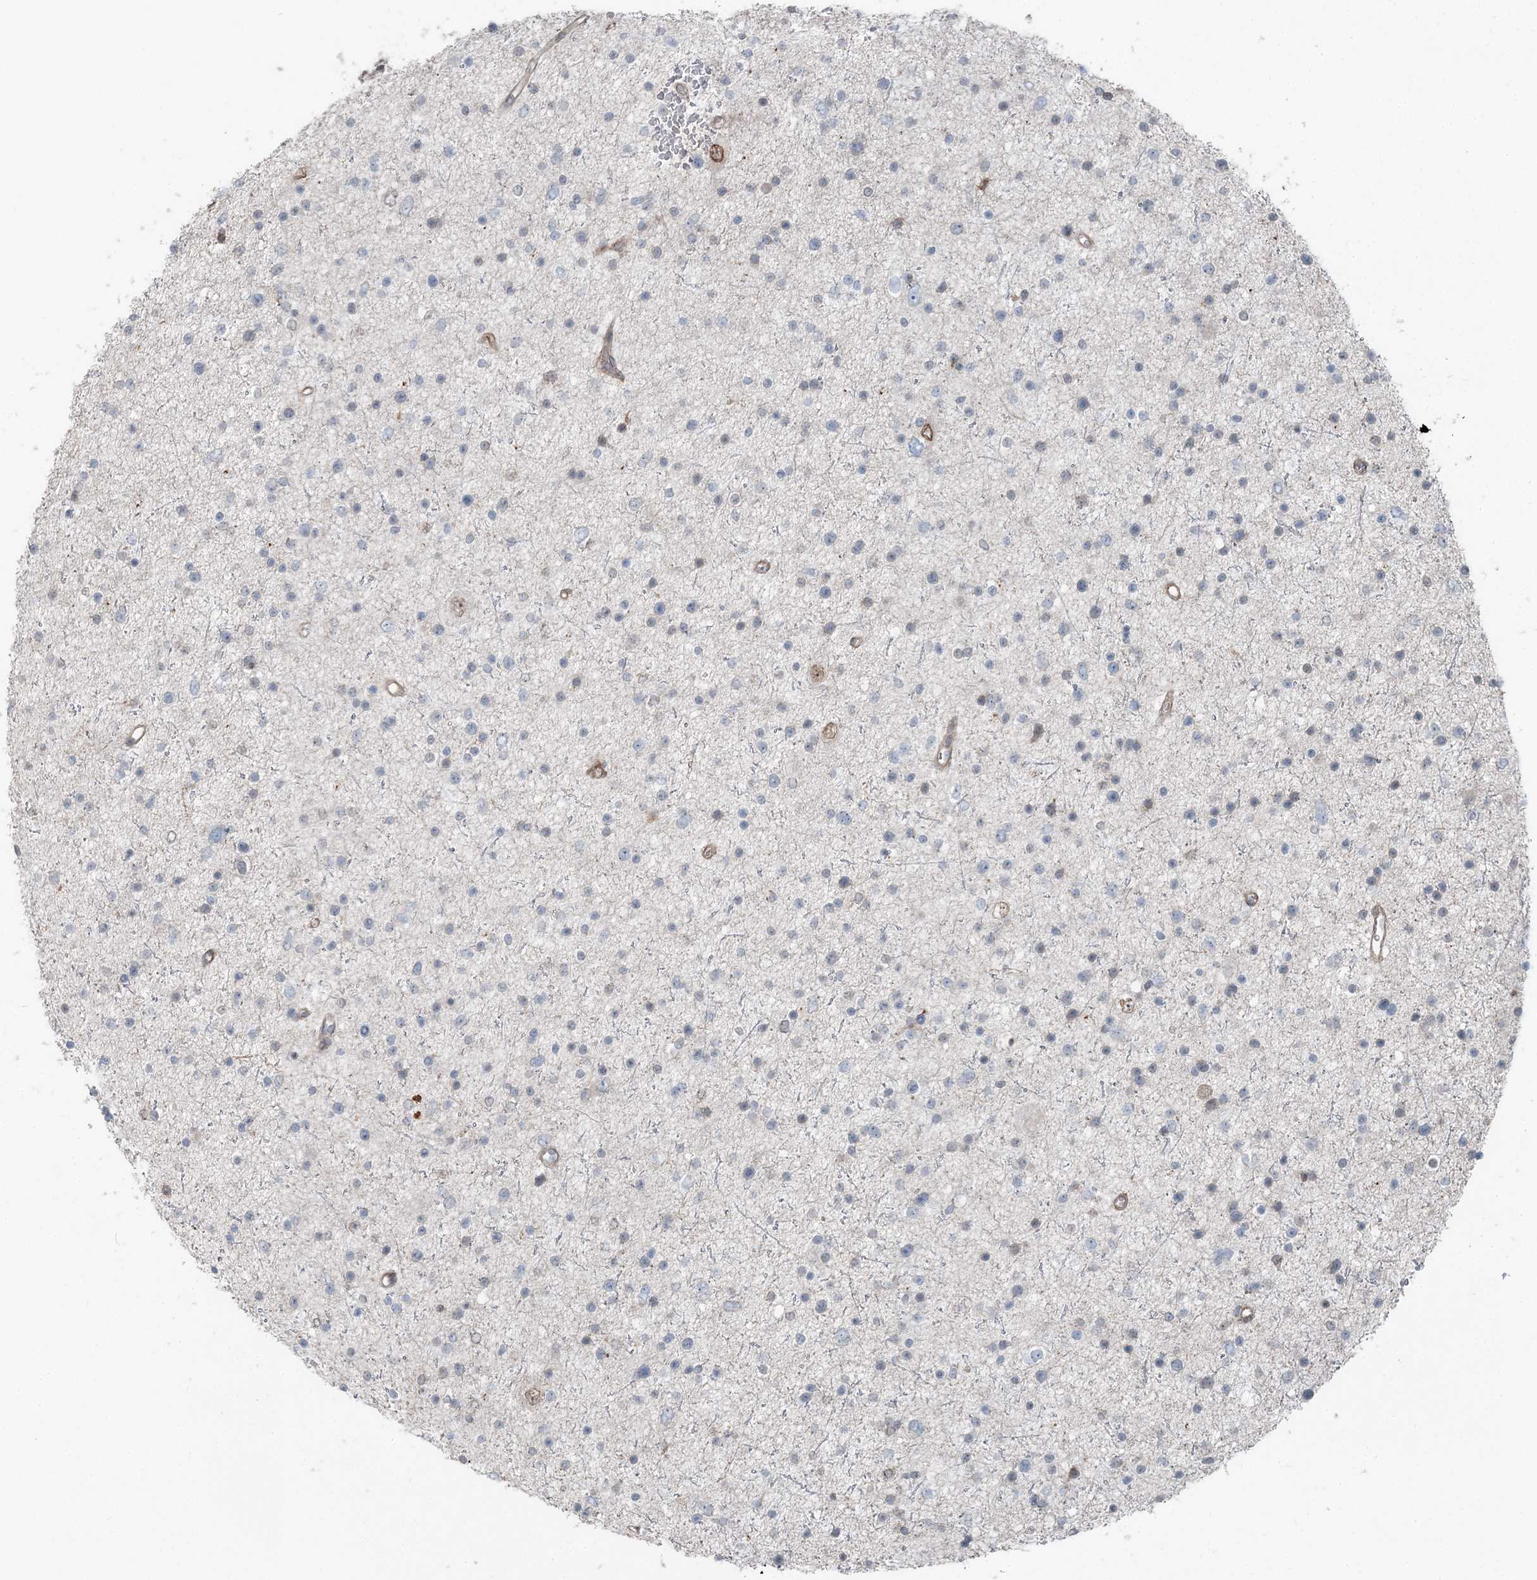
{"staining": {"intensity": "negative", "quantity": "none", "location": "none"}, "tissue": "glioma", "cell_type": "Tumor cells", "image_type": "cancer", "snomed": [{"axis": "morphology", "description": "Glioma, malignant, Low grade"}, {"axis": "topography", "description": "Brain"}], "caption": "The micrograph exhibits no staining of tumor cells in glioma.", "gene": "FBXL17", "patient": {"sex": "female", "age": 37}}